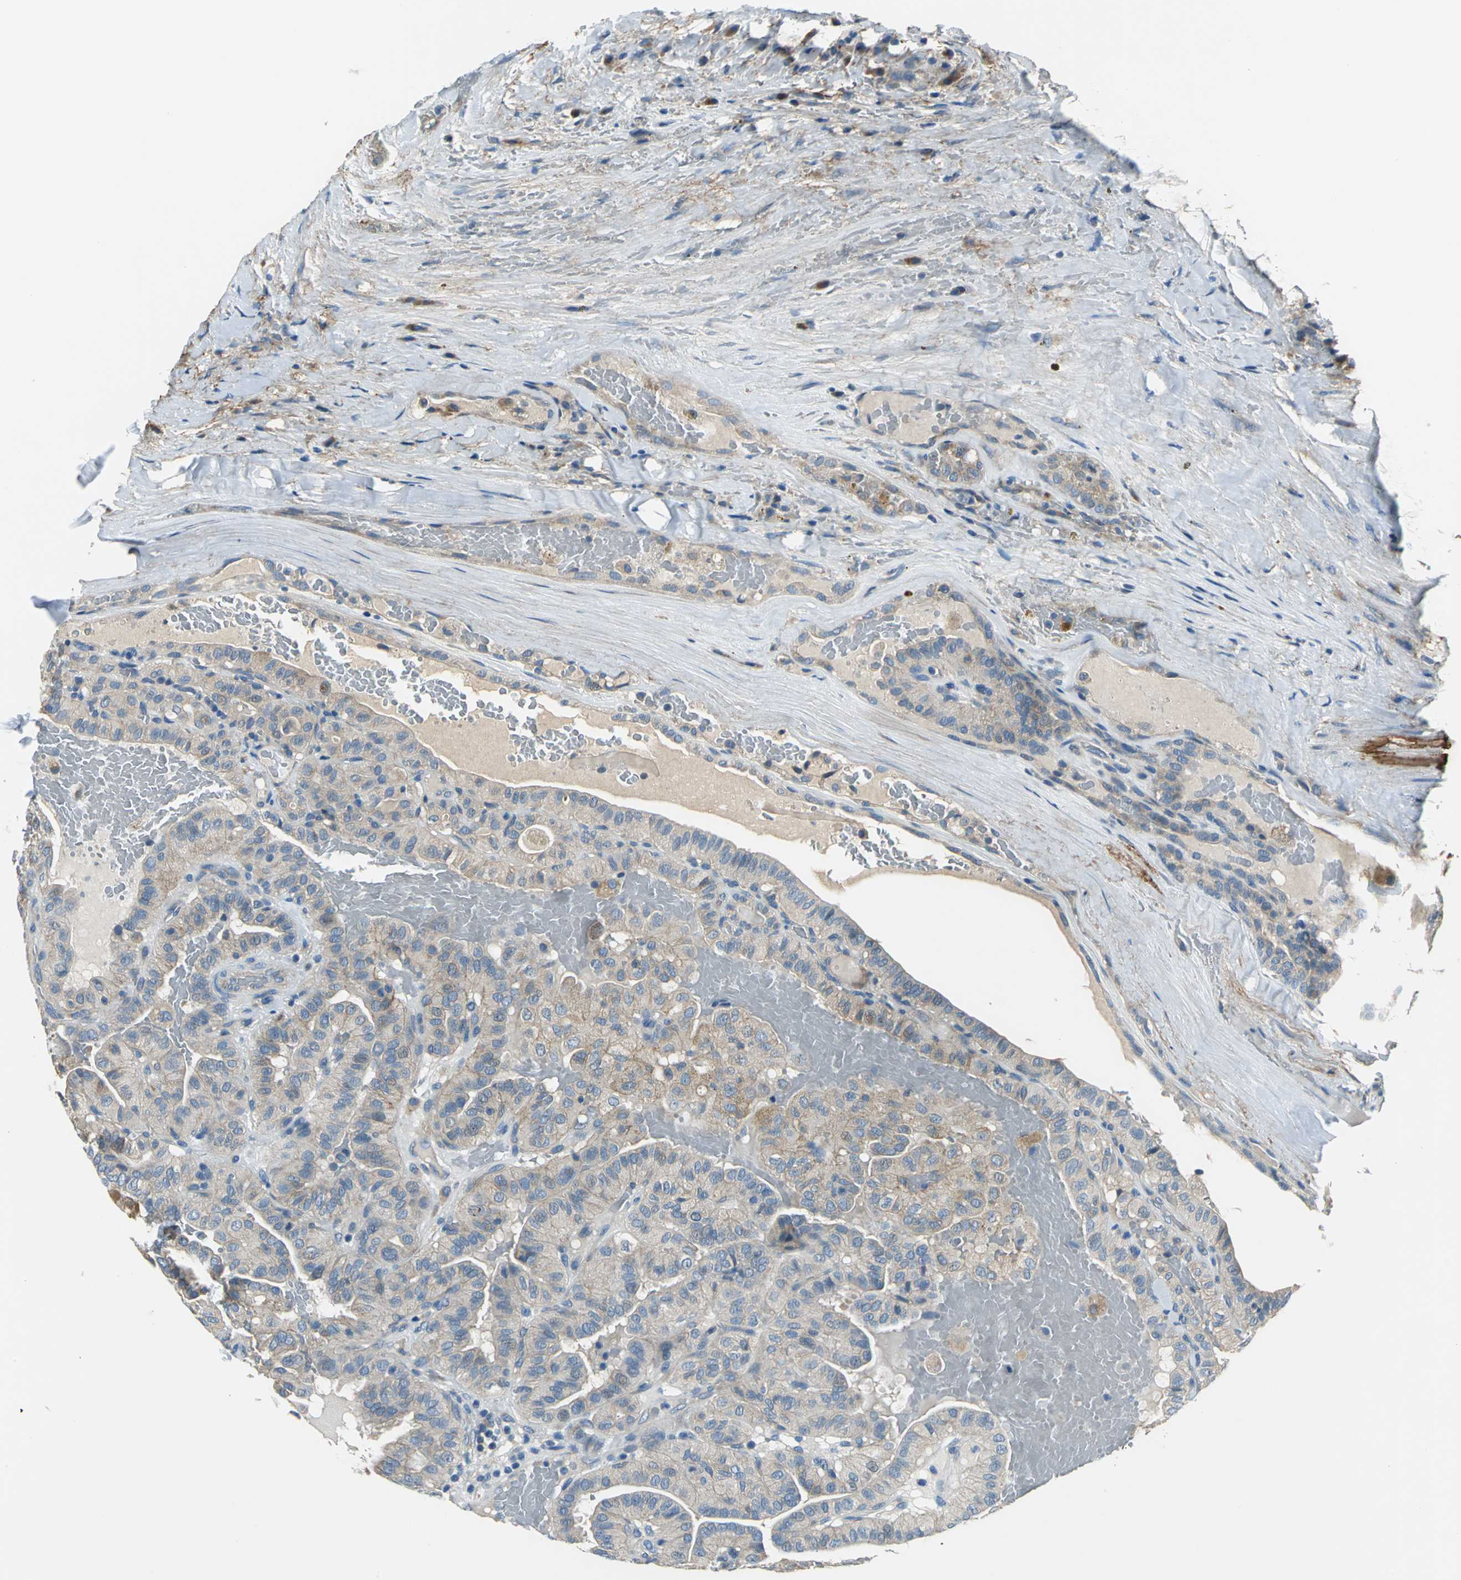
{"staining": {"intensity": "moderate", "quantity": "<25%", "location": "cytoplasmic/membranous"}, "tissue": "thyroid cancer", "cell_type": "Tumor cells", "image_type": "cancer", "snomed": [{"axis": "morphology", "description": "Papillary adenocarcinoma, NOS"}, {"axis": "topography", "description": "Thyroid gland"}], "caption": "This histopathology image exhibits immunohistochemistry staining of thyroid cancer (papillary adenocarcinoma), with low moderate cytoplasmic/membranous expression in about <25% of tumor cells.", "gene": "SLC16A7", "patient": {"sex": "male", "age": 77}}